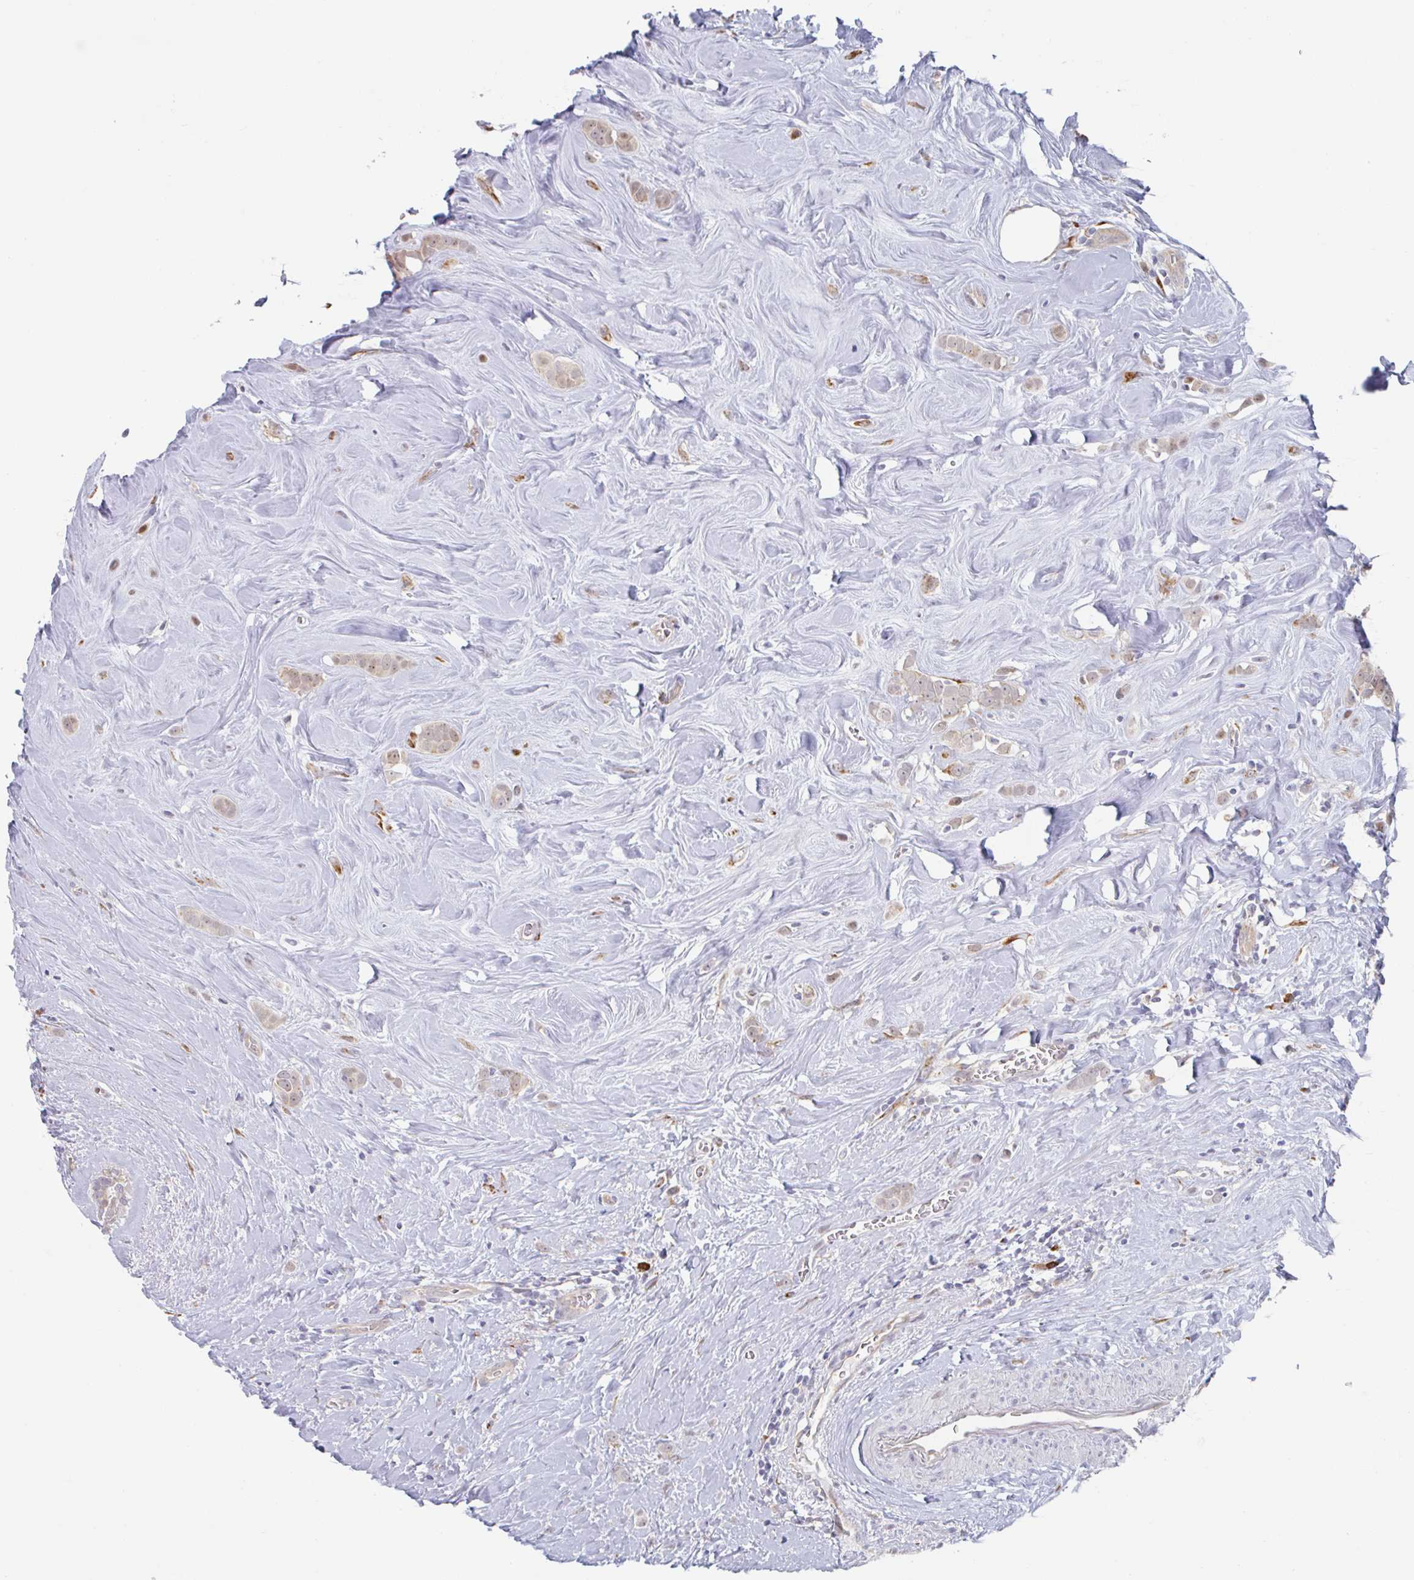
{"staining": {"intensity": "weak", "quantity": ">75%", "location": "cytoplasmic/membranous"}, "tissue": "breast cancer", "cell_type": "Tumor cells", "image_type": "cancer", "snomed": [{"axis": "morphology", "description": "Duct carcinoma"}, {"axis": "topography", "description": "Breast"}], "caption": "Protein staining of infiltrating ductal carcinoma (breast) tissue displays weak cytoplasmic/membranous positivity in approximately >75% of tumor cells. (Brightfield microscopy of DAB IHC at high magnification).", "gene": "TRAPPC10", "patient": {"sex": "female", "age": 80}}